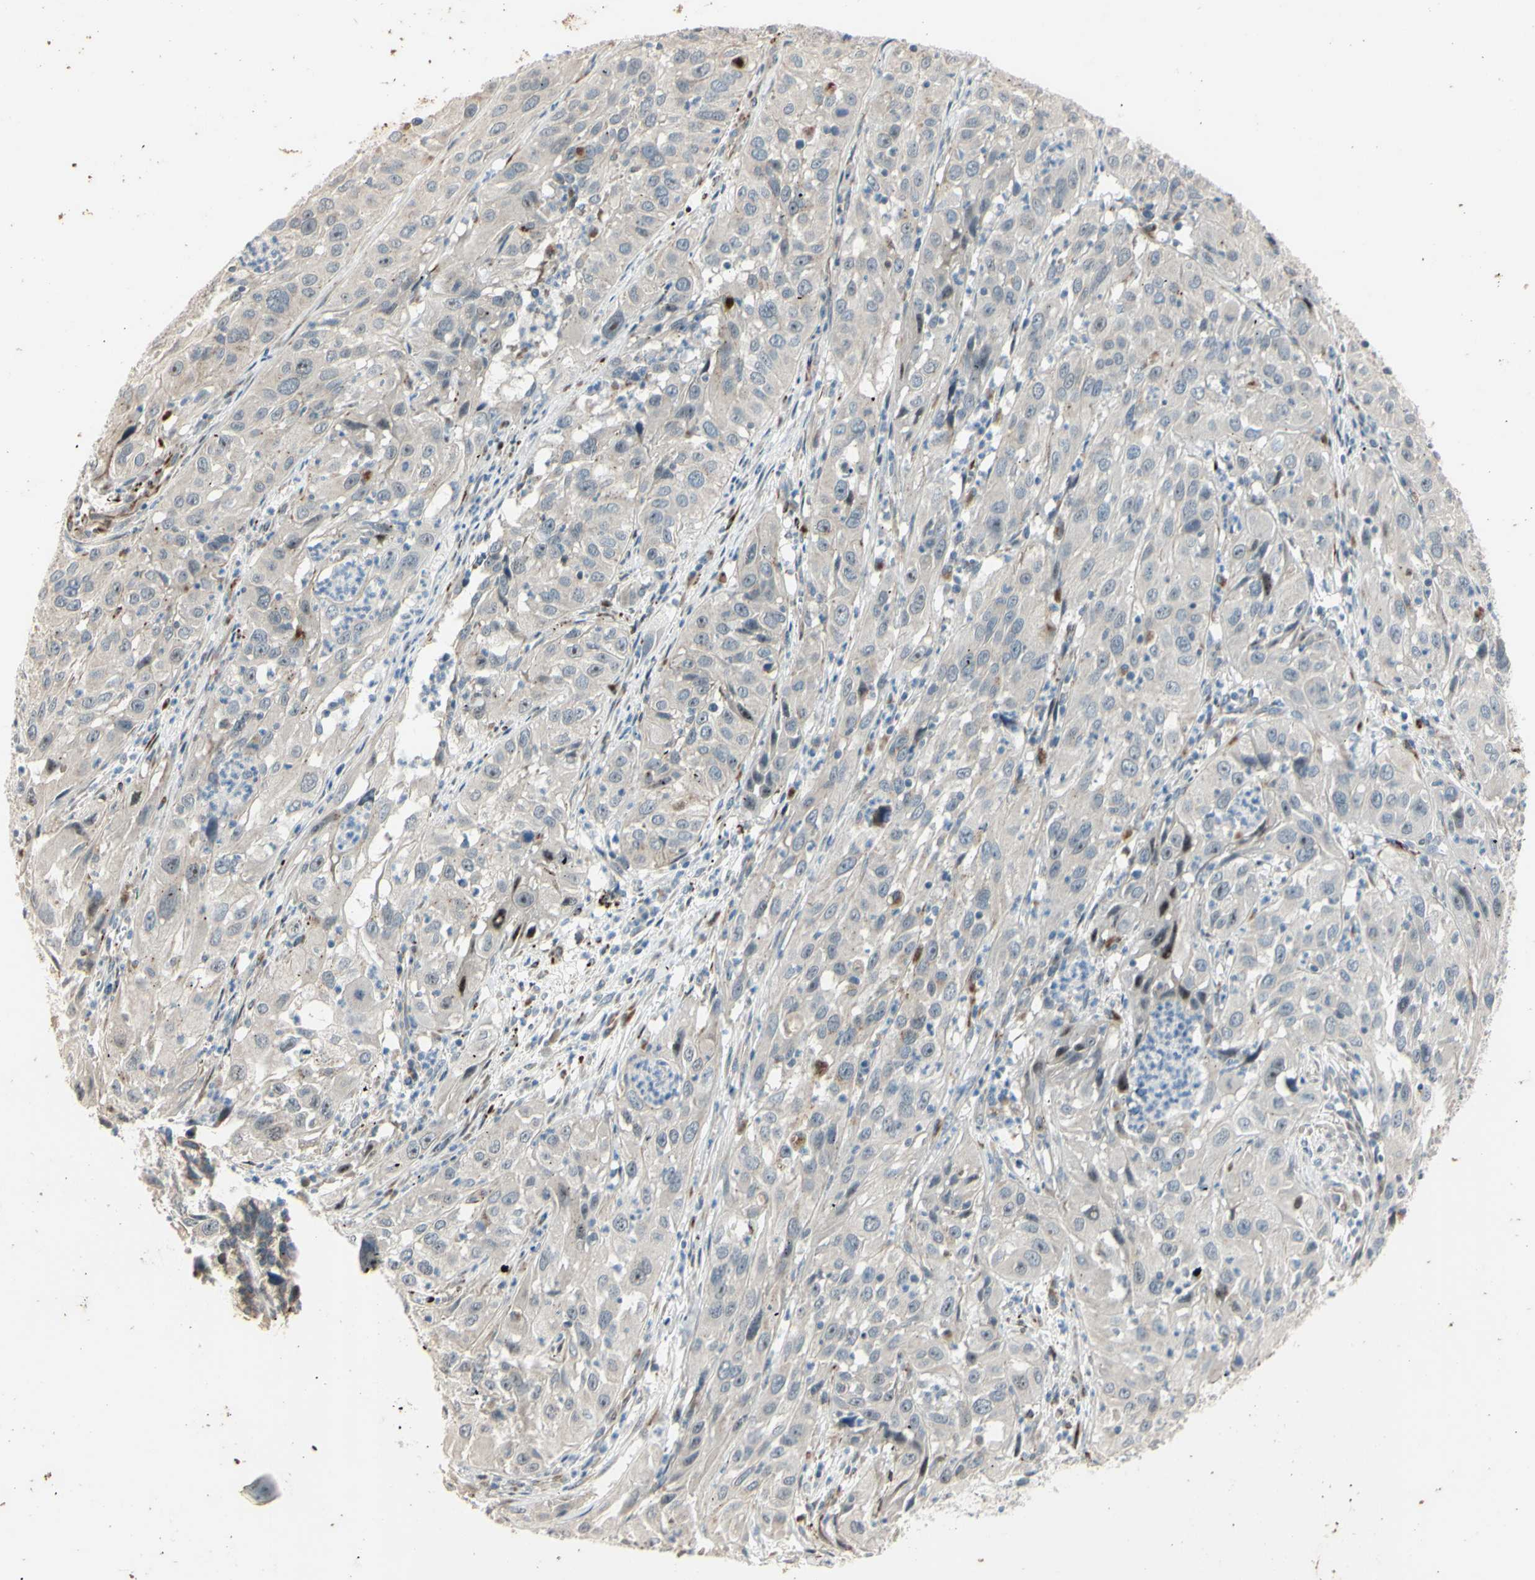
{"staining": {"intensity": "negative", "quantity": "none", "location": "none"}, "tissue": "cervical cancer", "cell_type": "Tumor cells", "image_type": "cancer", "snomed": [{"axis": "morphology", "description": "Squamous cell carcinoma, NOS"}, {"axis": "topography", "description": "Cervix"}], "caption": "High magnification brightfield microscopy of cervical cancer (squamous cell carcinoma) stained with DAB (brown) and counterstained with hematoxylin (blue): tumor cells show no significant expression.", "gene": "NDFIP1", "patient": {"sex": "female", "age": 32}}